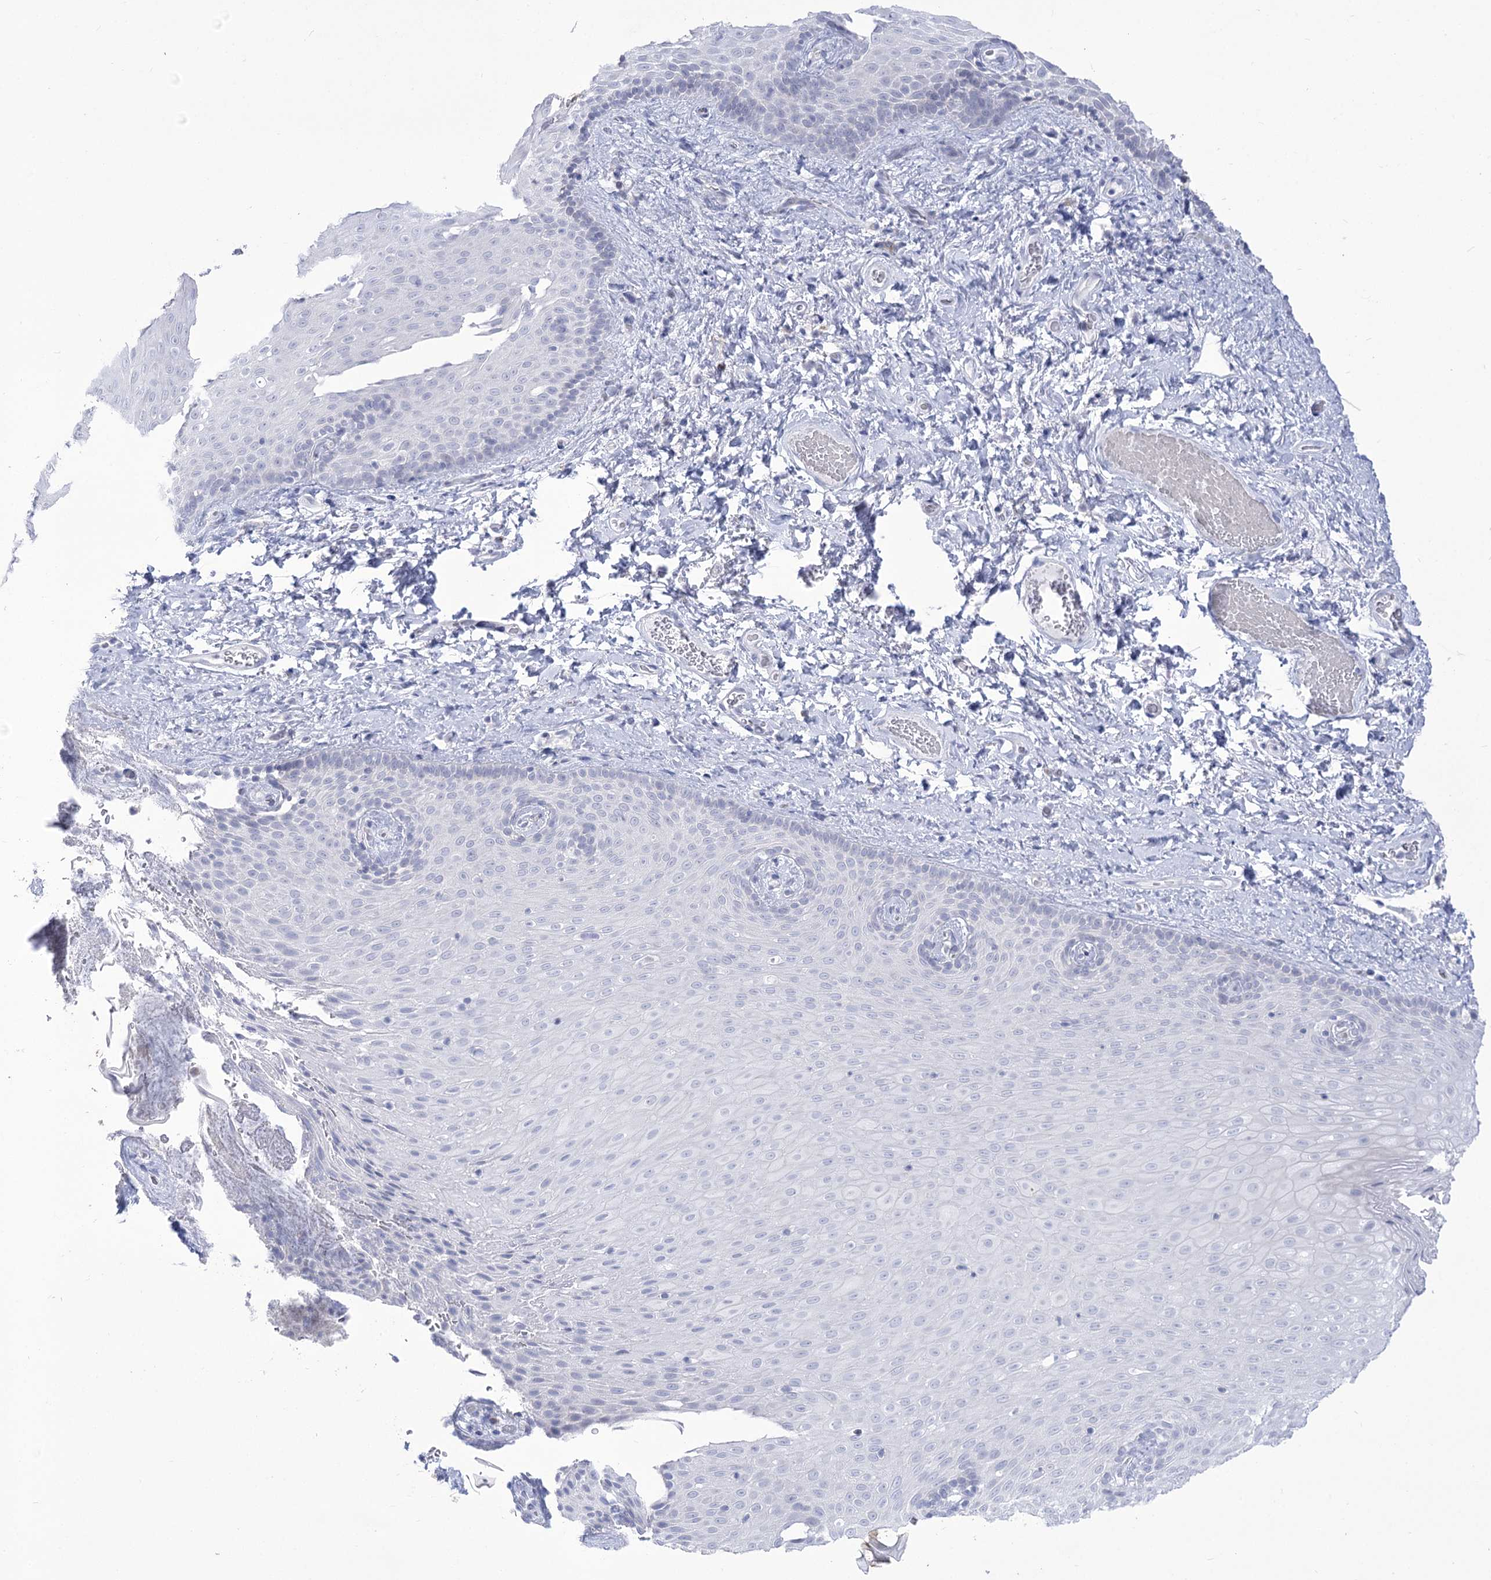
{"staining": {"intensity": "negative", "quantity": "none", "location": "none"}, "tissue": "skin", "cell_type": "Epidermal cells", "image_type": "normal", "snomed": [{"axis": "morphology", "description": "Normal tissue, NOS"}, {"axis": "topography", "description": "Anal"}], "caption": "IHC of normal skin demonstrates no positivity in epidermal cells. The staining was performed using DAB (3,3'-diaminobenzidine) to visualize the protein expression in brown, while the nuclei were stained in blue with hematoxylin (Magnification: 20x).", "gene": "BEND7", "patient": {"sex": "male", "age": 69}}